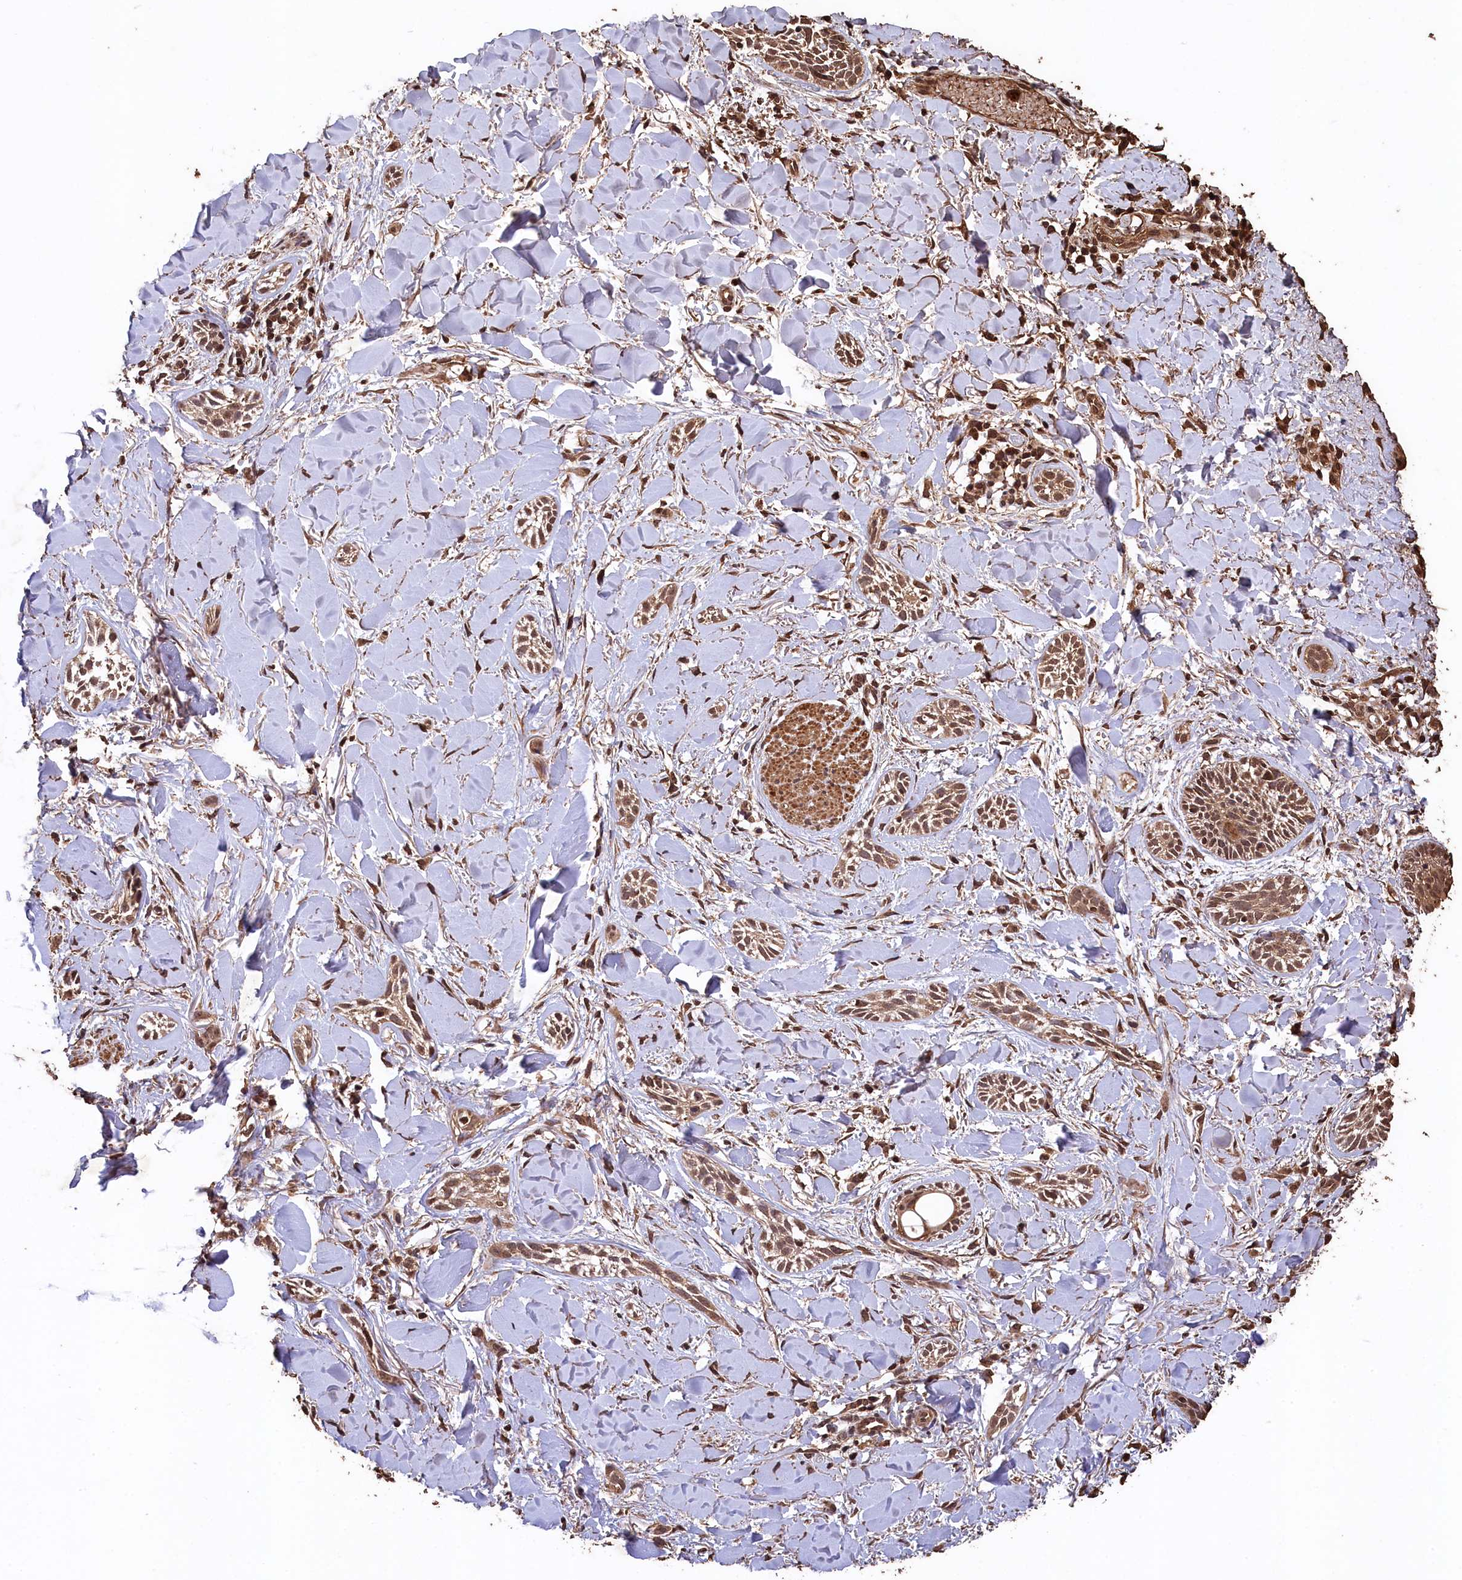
{"staining": {"intensity": "weak", "quantity": ">75%", "location": "cytoplasmic/membranous,nuclear"}, "tissue": "skin cancer", "cell_type": "Tumor cells", "image_type": "cancer", "snomed": [{"axis": "morphology", "description": "Basal cell carcinoma"}, {"axis": "topography", "description": "Skin"}], "caption": "Basal cell carcinoma (skin) was stained to show a protein in brown. There is low levels of weak cytoplasmic/membranous and nuclear positivity in about >75% of tumor cells.", "gene": "CEP57L1", "patient": {"sex": "female", "age": 59}}